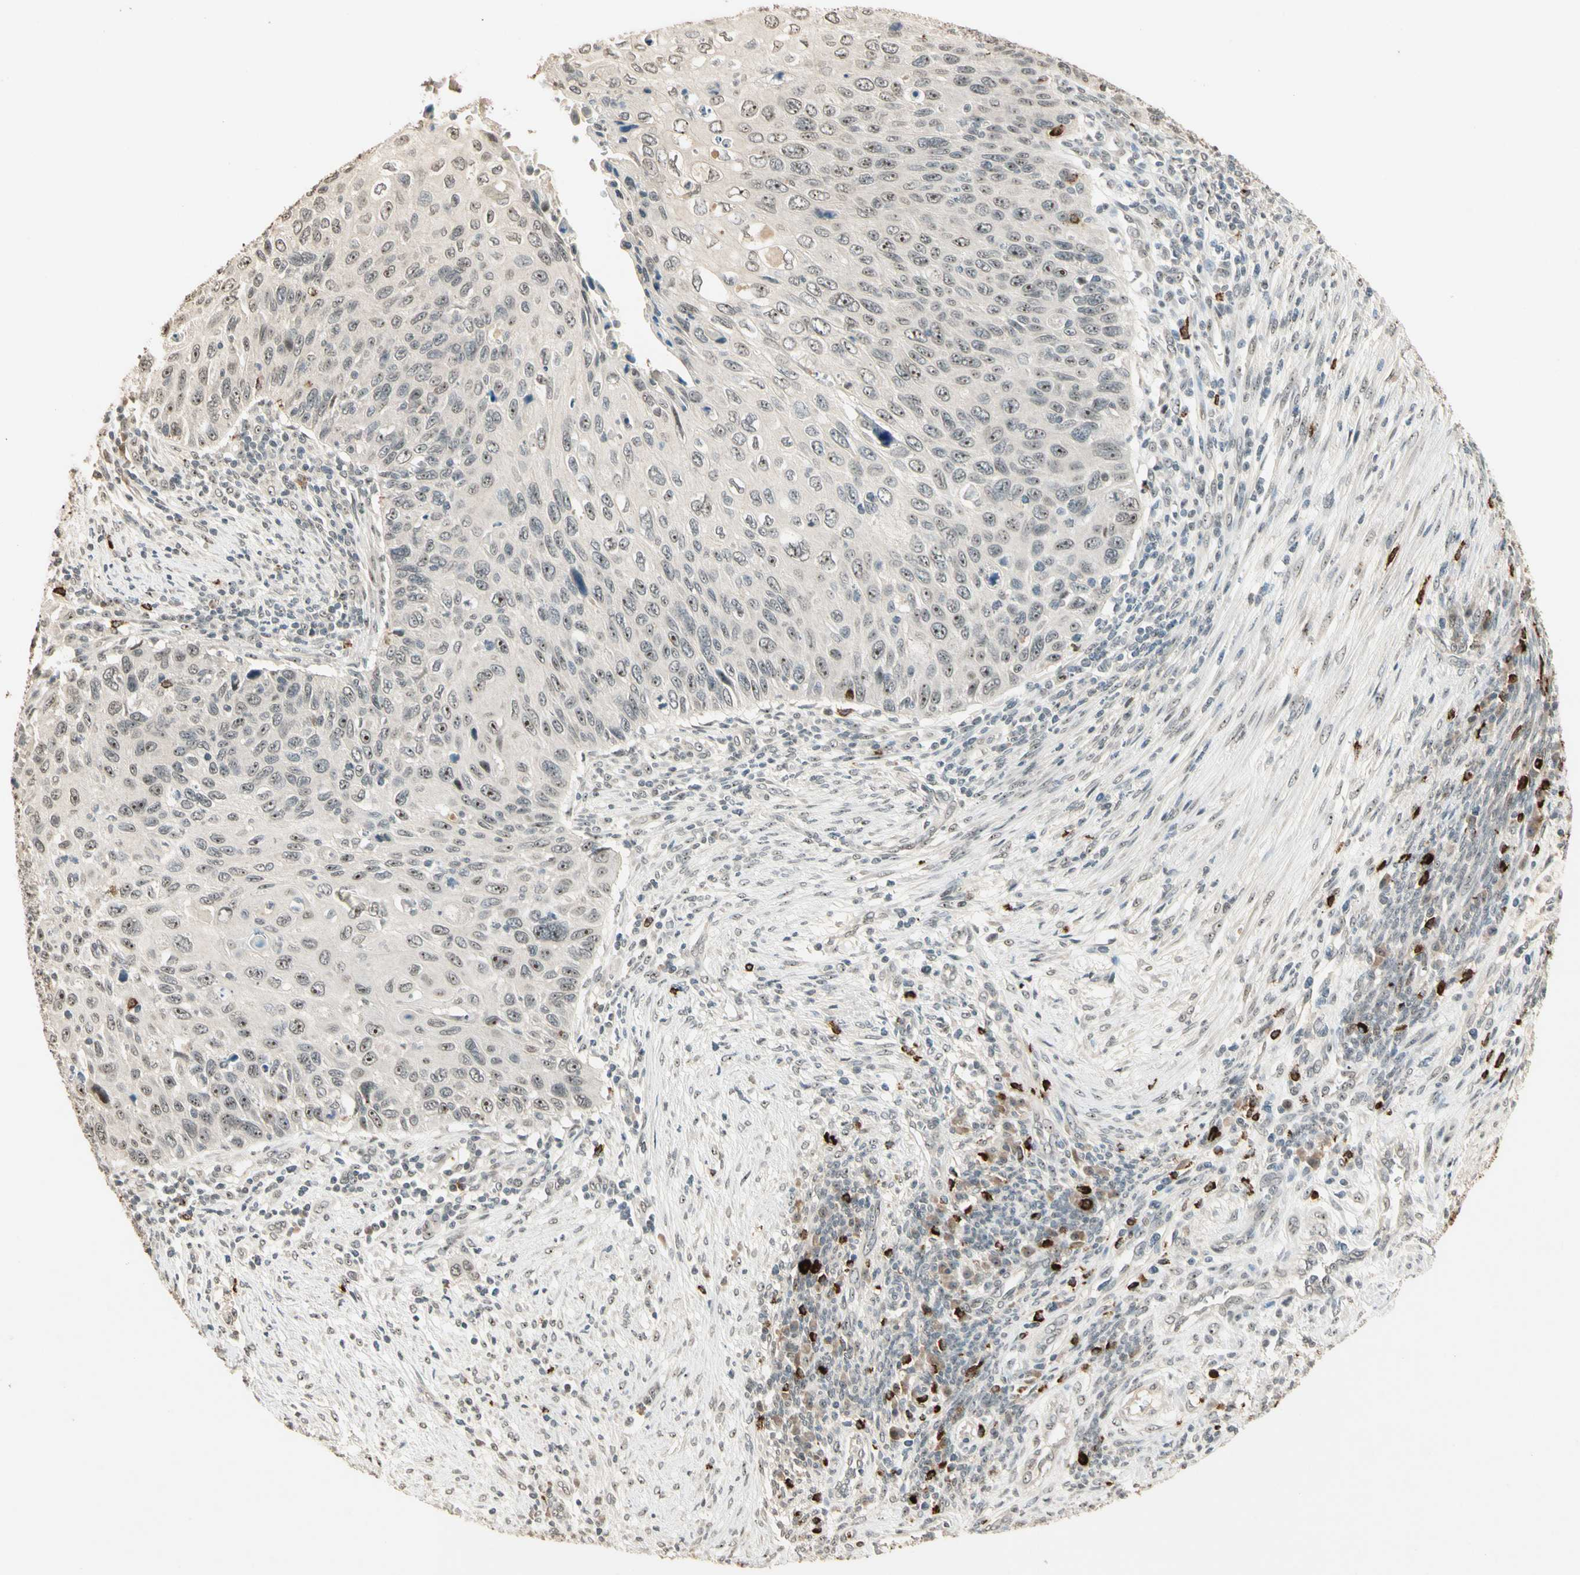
{"staining": {"intensity": "moderate", "quantity": "<25%", "location": "nuclear"}, "tissue": "cervical cancer", "cell_type": "Tumor cells", "image_type": "cancer", "snomed": [{"axis": "morphology", "description": "Squamous cell carcinoma, NOS"}, {"axis": "topography", "description": "Cervix"}], "caption": "Protein analysis of cervical cancer tissue reveals moderate nuclear positivity in approximately <25% of tumor cells.", "gene": "ETV4", "patient": {"sex": "female", "age": 70}}